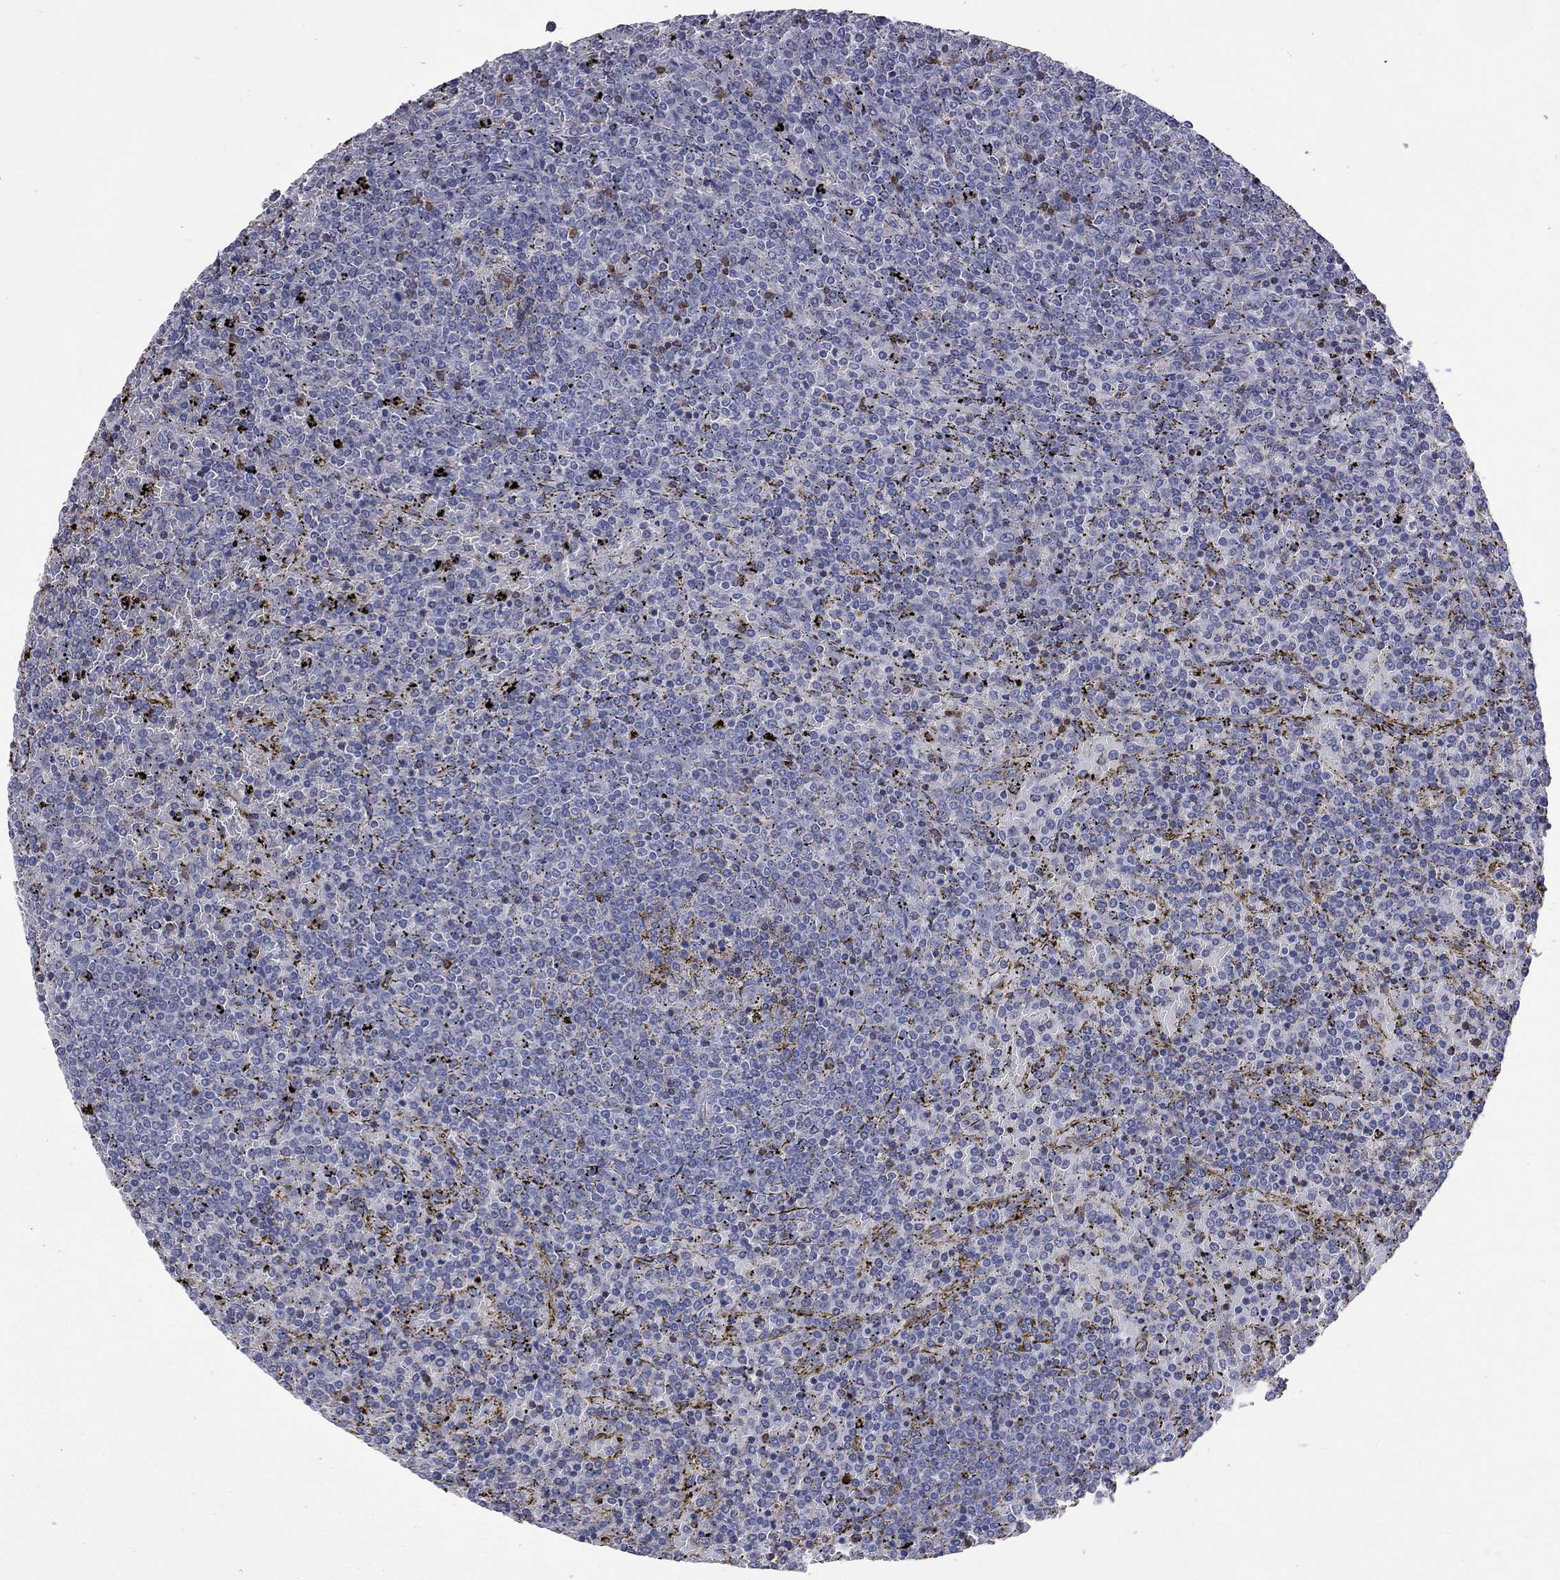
{"staining": {"intensity": "negative", "quantity": "none", "location": "none"}, "tissue": "lymphoma", "cell_type": "Tumor cells", "image_type": "cancer", "snomed": [{"axis": "morphology", "description": "Malignant lymphoma, non-Hodgkin's type, Low grade"}, {"axis": "topography", "description": "Spleen"}], "caption": "A high-resolution image shows immunohistochemistry staining of low-grade malignant lymphoma, non-Hodgkin's type, which exhibits no significant expression in tumor cells.", "gene": "IPCEF1", "patient": {"sex": "female", "age": 77}}